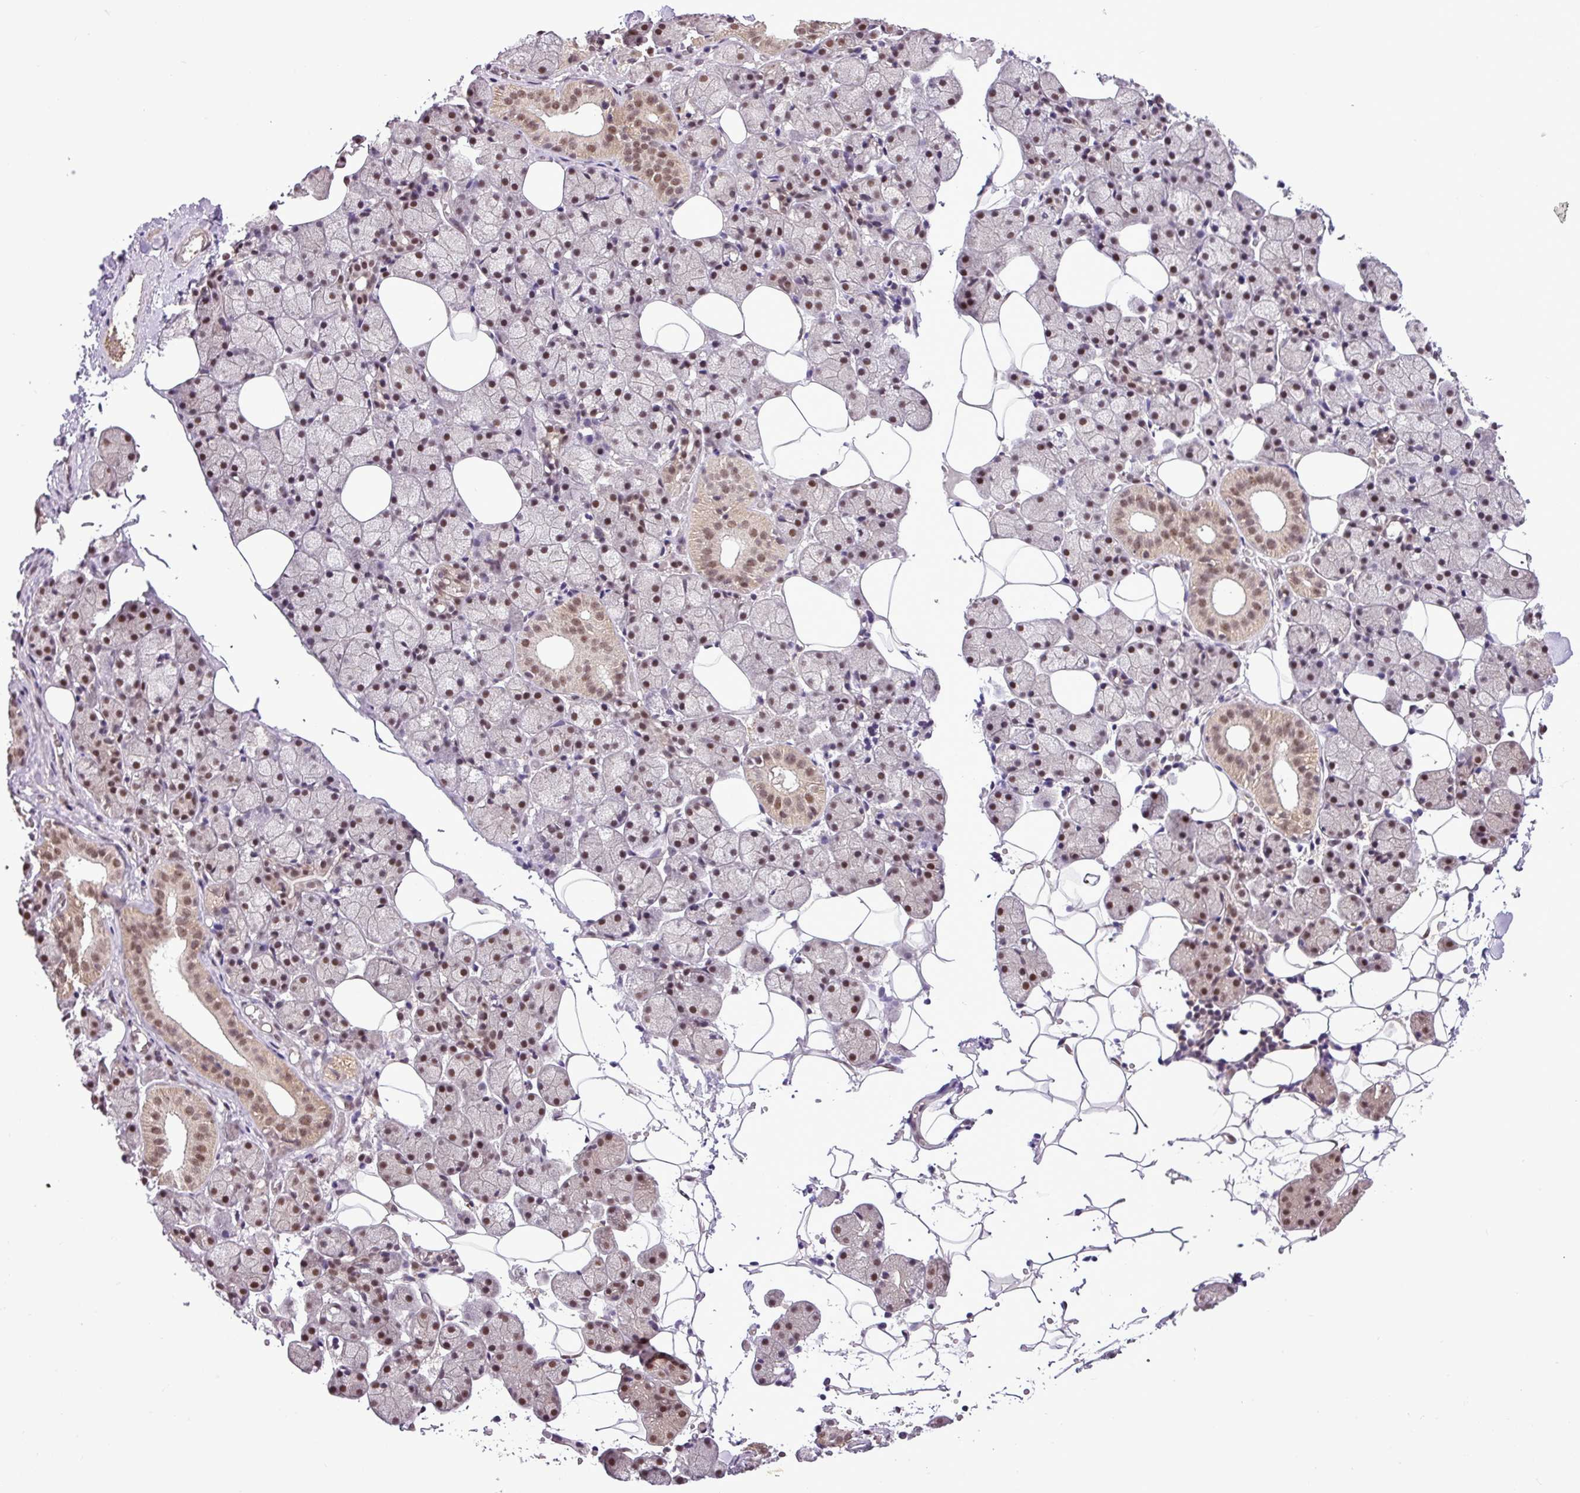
{"staining": {"intensity": "moderate", "quantity": ">75%", "location": "cytoplasmic/membranous,nuclear"}, "tissue": "salivary gland", "cell_type": "Glandular cells", "image_type": "normal", "snomed": [{"axis": "morphology", "description": "Normal tissue, NOS"}, {"axis": "topography", "description": "Salivary gland"}], "caption": "Immunohistochemistry photomicrograph of benign salivary gland stained for a protein (brown), which exhibits medium levels of moderate cytoplasmic/membranous,nuclear expression in about >75% of glandular cells.", "gene": "MFHAS1", "patient": {"sex": "female", "age": 33}}